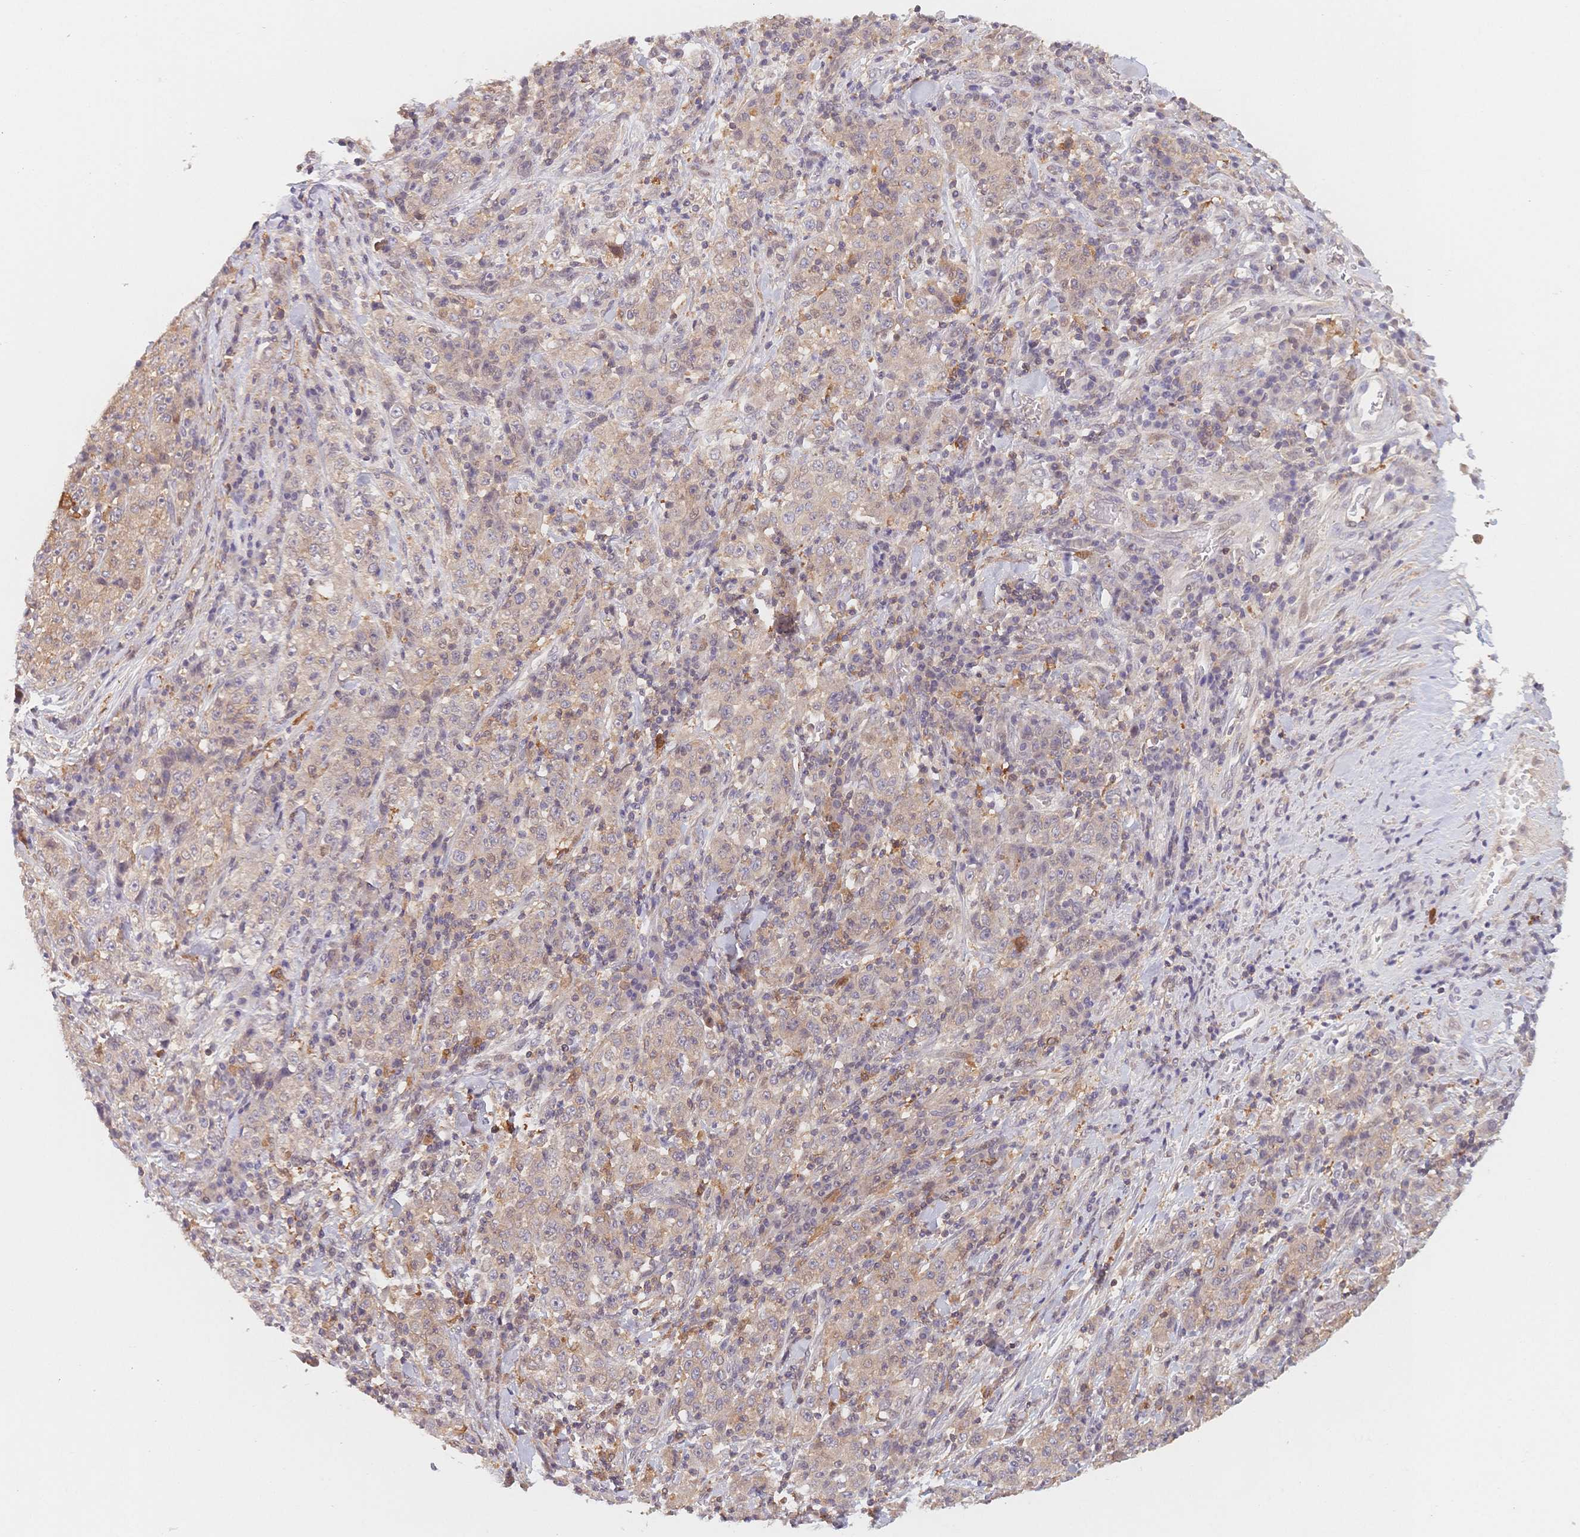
{"staining": {"intensity": "weak", "quantity": "<25%", "location": "cytoplasmic/membranous"}, "tissue": "stomach cancer", "cell_type": "Tumor cells", "image_type": "cancer", "snomed": [{"axis": "morphology", "description": "Normal tissue, NOS"}, {"axis": "morphology", "description": "Adenocarcinoma, NOS"}, {"axis": "topography", "description": "Stomach, upper"}, {"axis": "topography", "description": "Stomach"}], "caption": "Stomach cancer (adenocarcinoma) stained for a protein using immunohistochemistry shows no positivity tumor cells.", "gene": "C12orf75", "patient": {"sex": "male", "age": 59}}